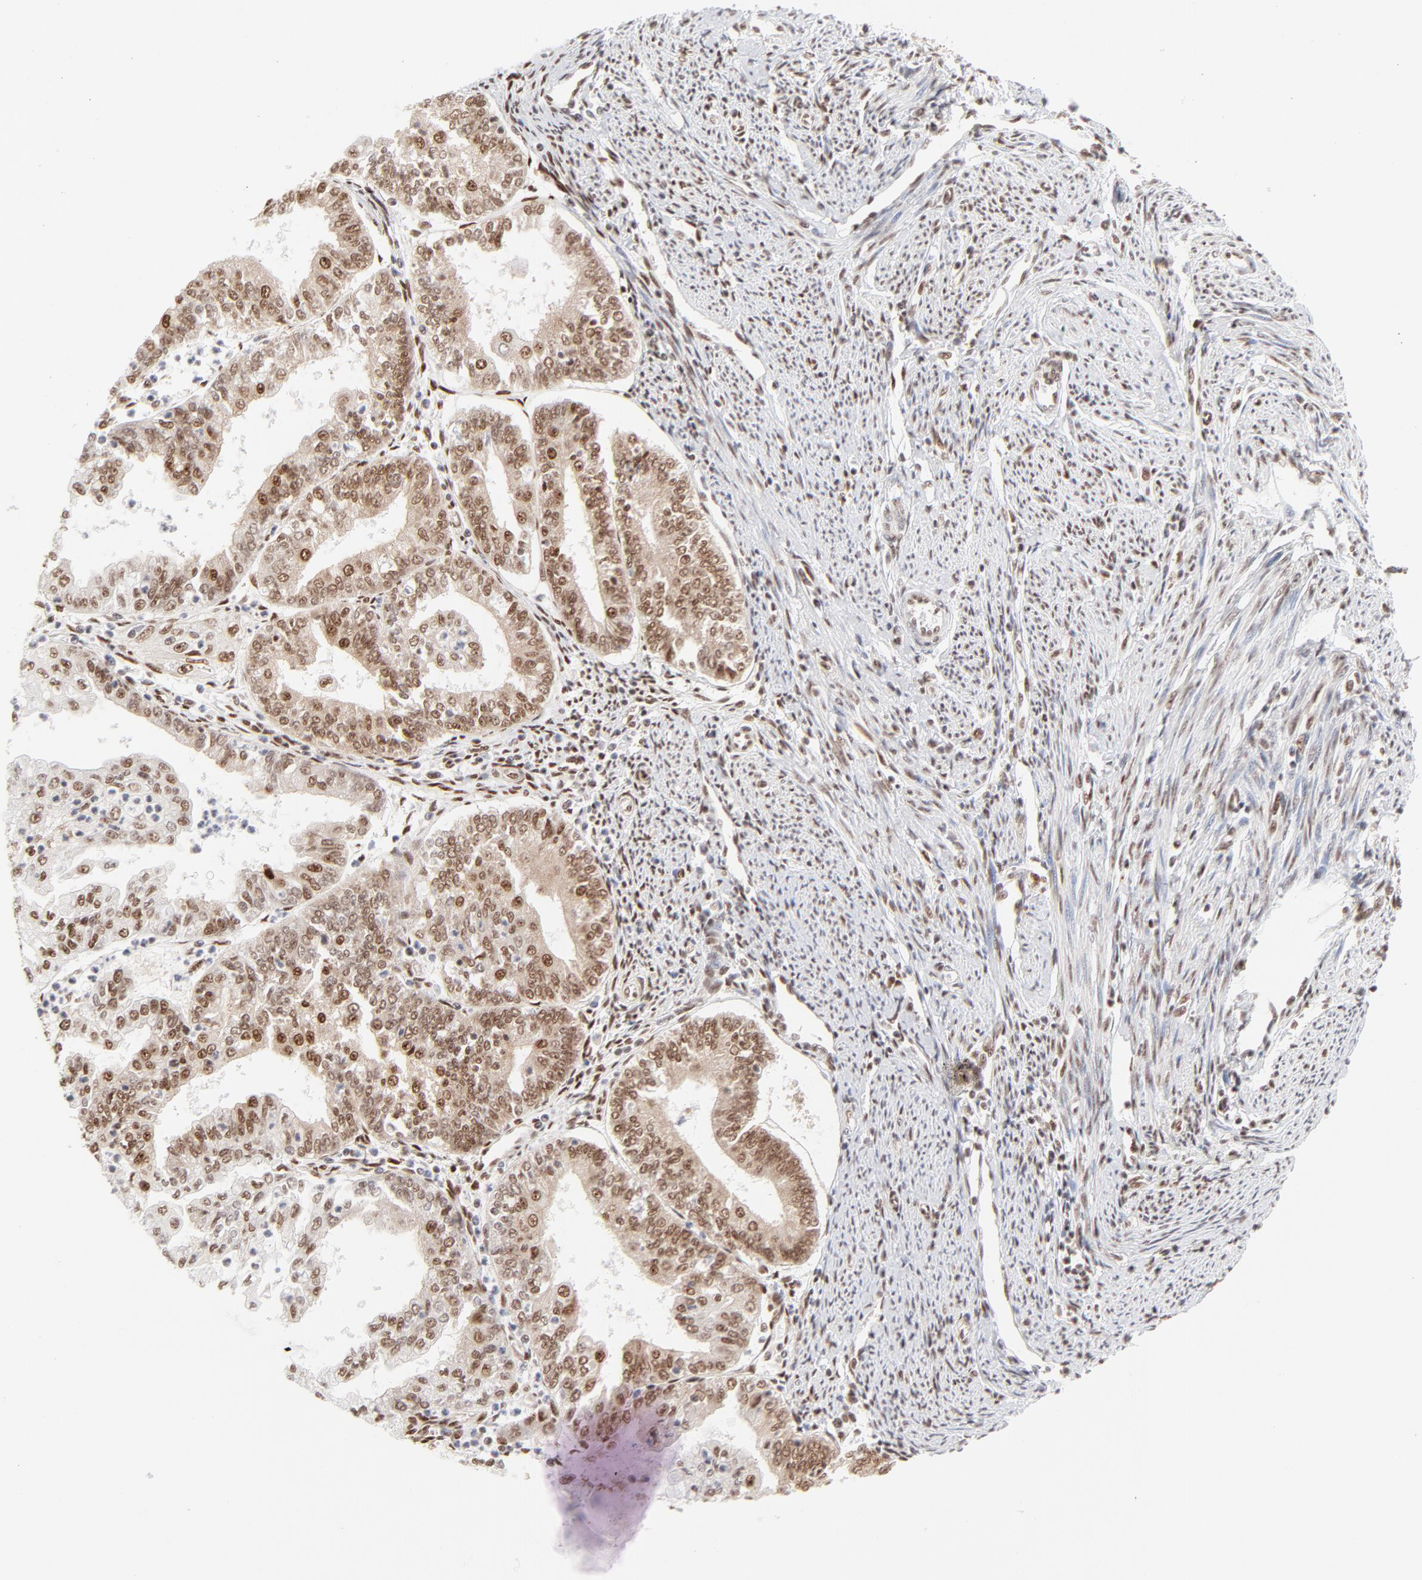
{"staining": {"intensity": "moderate", "quantity": ">75%", "location": "nuclear"}, "tissue": "endometrial cancer", "cell_type": "Tumor cells", "image_type": "cancer", "snomed": [{"axis": "morphology", "description": "Adenocarcinoma, NOS"}, {"axis": "topography", "description": "Endometrium"}], "caption": "Protein expression analysis of adenocarcinoma (endometrial) reveals moderate nuclear staining in approximately >75% of tumor cells.", "gene": "TARDBP", "patient": {"sex": "female", "age": 75}}